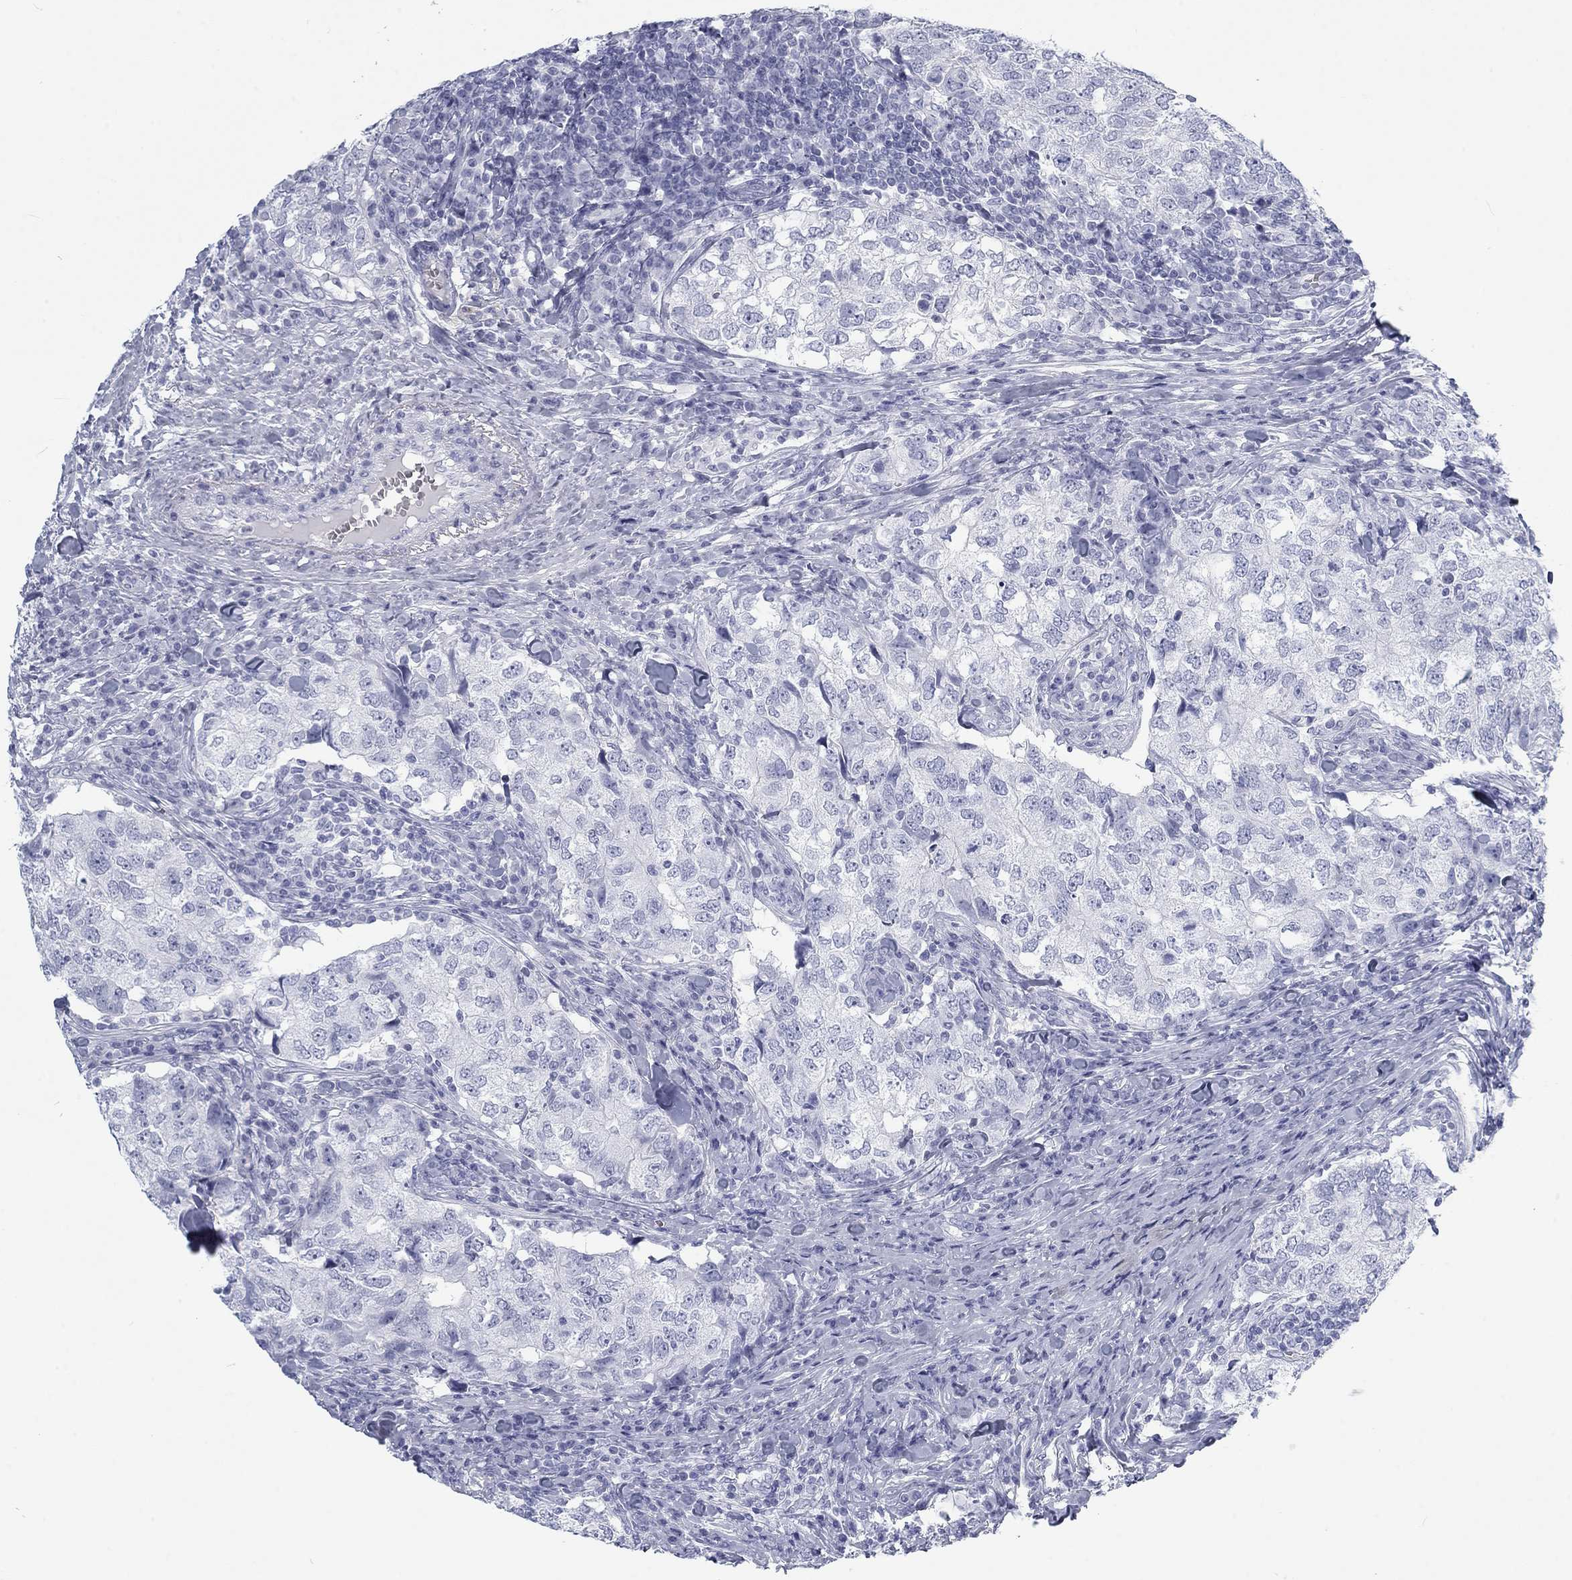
{"staining": {"intensity": "negative", "quantity": "none", "location": "none"}, "tissue": "breast cancer", "cell_type": "Tumor cells", "image_type": "cancer", "snomed": [{"axis": "morphology", "description": "Duct carcinoma"}, {"axis": "topography", "description": "Breast"}], "caption": "Infiltrating ductal carcinoma (breast) was stained to show a protein in brown. There is no significant expression in tumor cells.", "gene": "CALB1", "patient": {"sex": "female", "age": 30}}